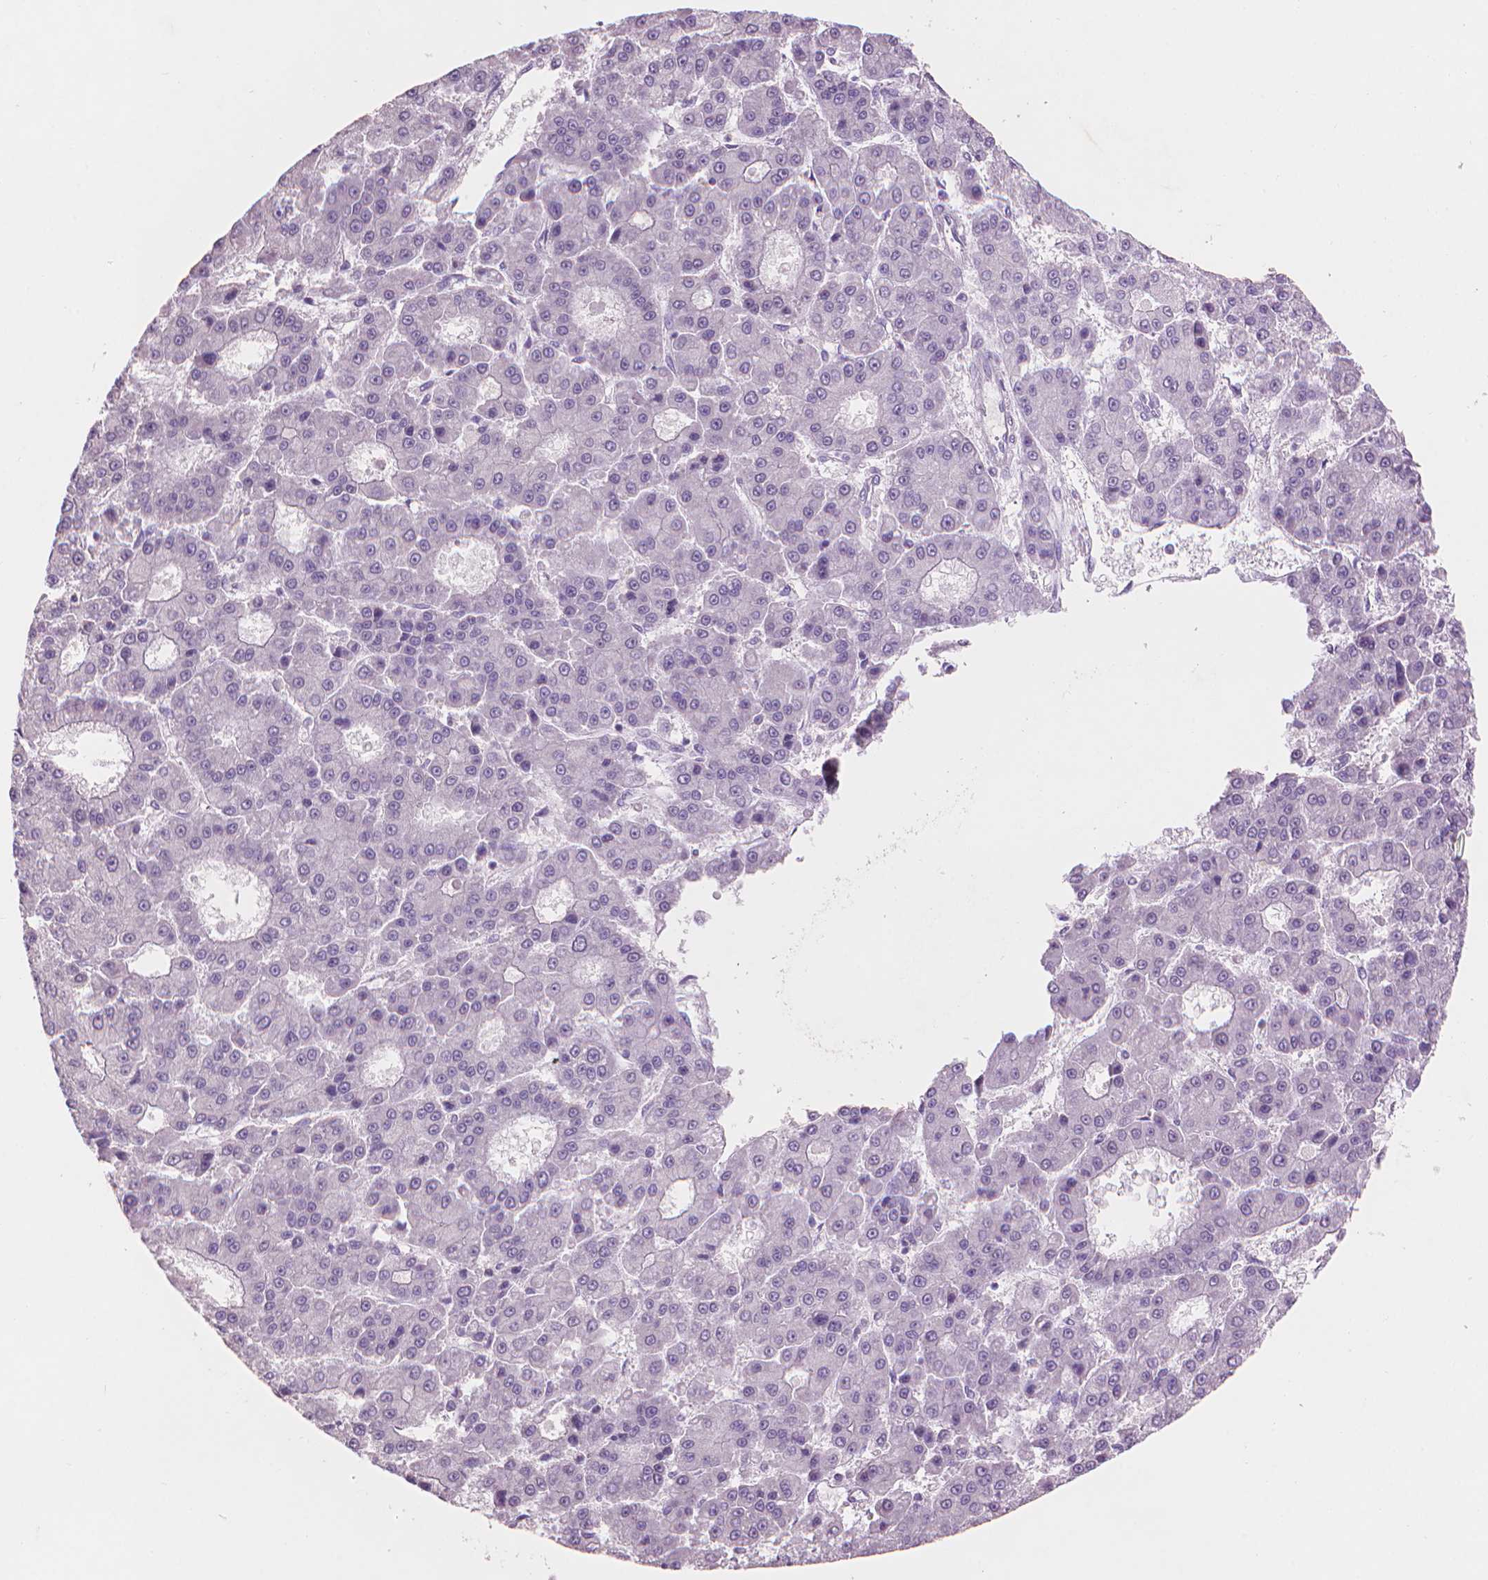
{"staining": {"intensity": "negative", "quantity": "none", "location": "none"}, "tissue": "liver cancer", "cell_type": "Tumor cells", "image_type": "cancer", "snomed": [{"axis": "morphology", "description": "Carcinoma, Hepatocellular, NOS"}, {"axis": "topography", "description": "Liver"}], "caption": "Liver cancer was stained to show a protein in brown. There is no significant staining in tumor cells.", "gene": "ENO2", "patient": {"sex": "male", "age": 70}}